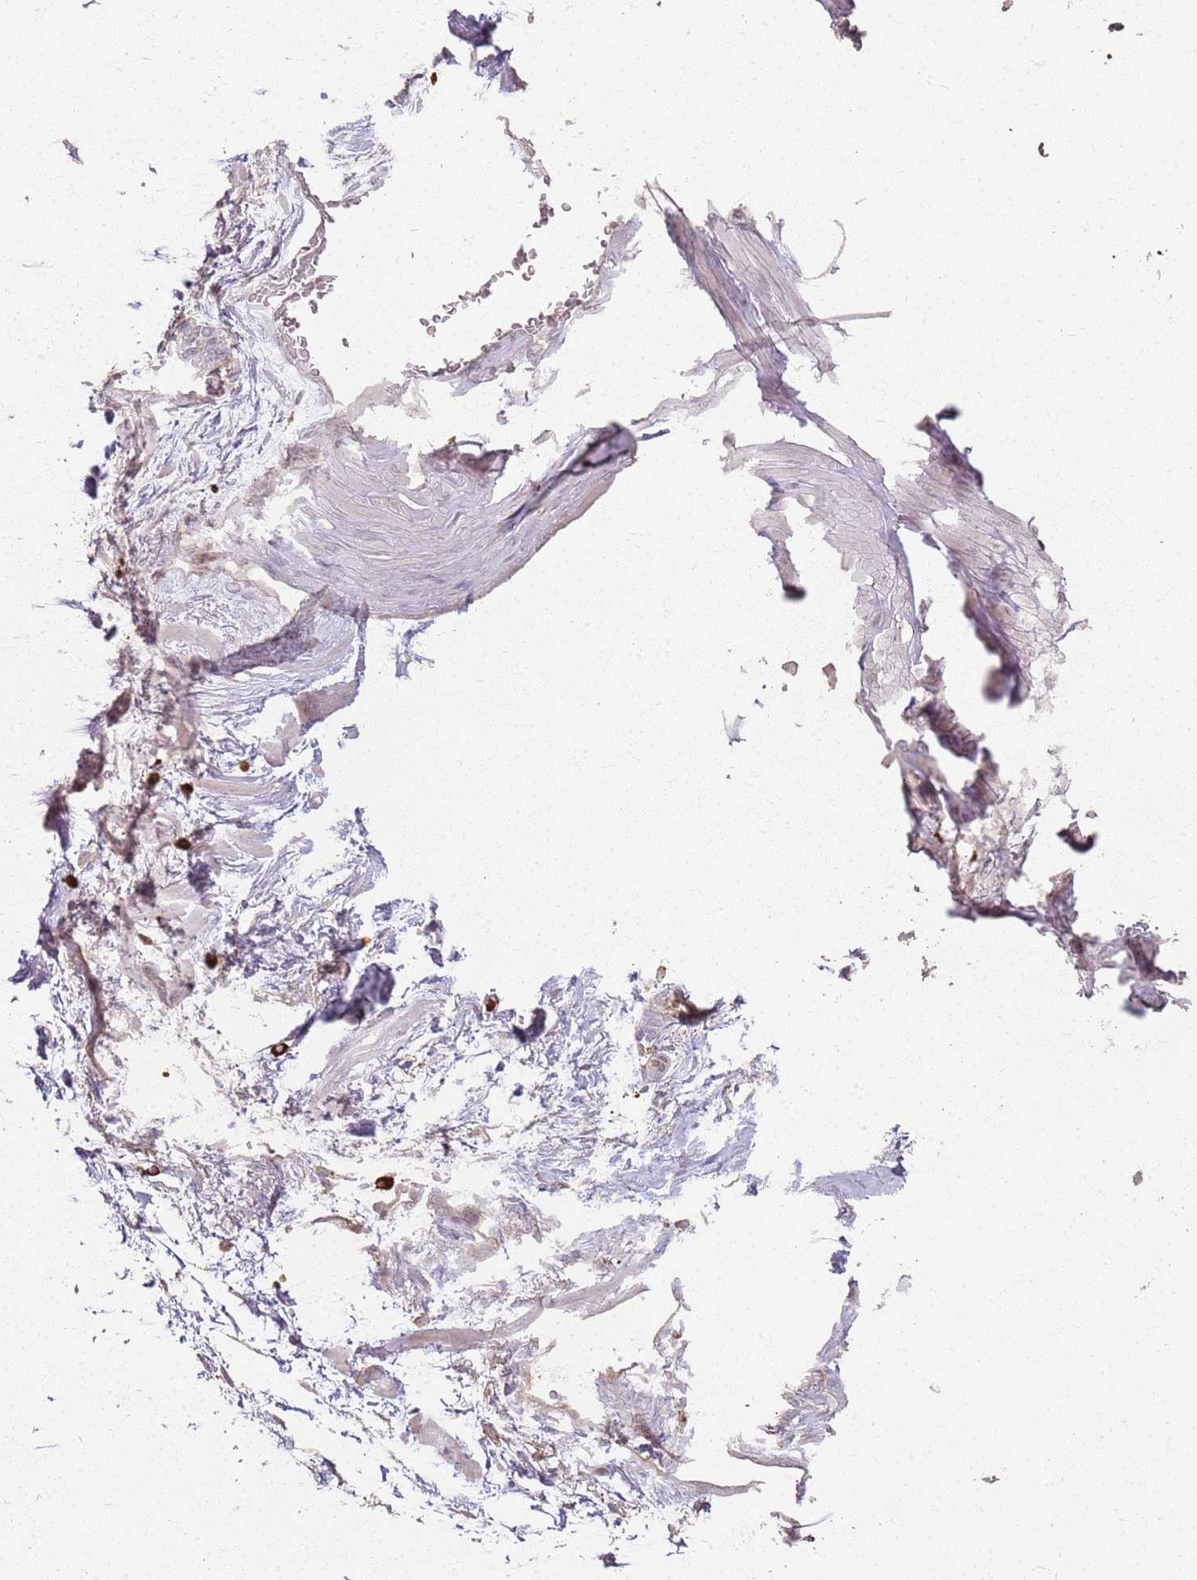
{"staining": {"intensity": "negative", "quantity": "none", "location": "none"}, "tissue": "adipose tissue", "cell_type": "Adipocytes", "image_type": "normal", "snomed": [{"axis": "morphology", "description": "Normal tissue, NOS"}, {"axis": "morphology", "description": "Adenocarcinoma, Low grade"}, {"axis": "topography", "description": "Prostate"}, {"axis": "topography", "description": "Peripheral nerve tissue"}], "caption": "Adipocytes show no significant protein expression in normal adipose tissue. Nuclei are stained in blue.", "gene": "CCDC168", "patient": {"sex": "male", "age": 63}}